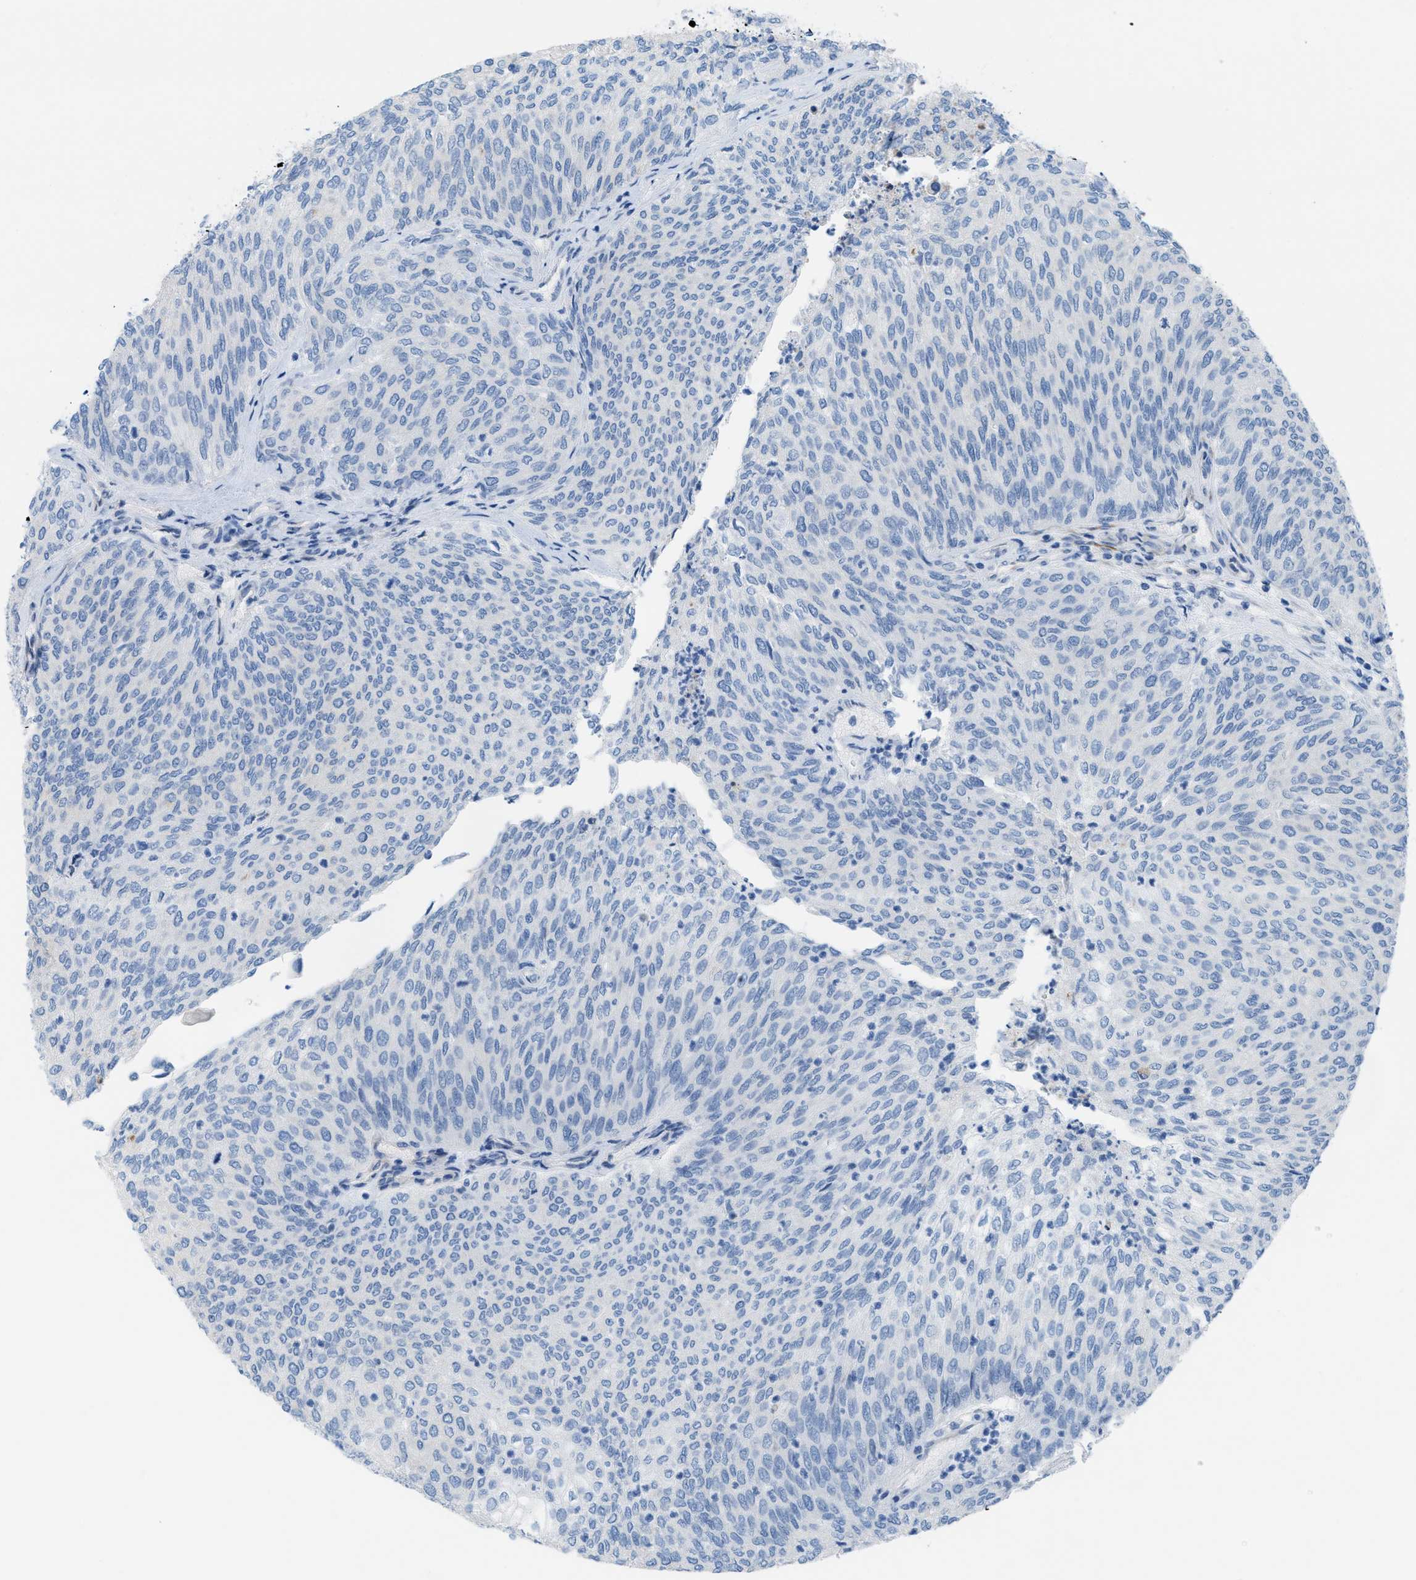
{"staining": {"intensity": "negative", "quantity": "none", "location": "none"}, "tissue": "urothelial cancer", "cell_type": "Tumor cells", "image_type": "cancer", "snomed": [{"axis": "morphology", "description": "Urothelial carcinoma, Low grade"}, {"axis": "topography", "description": "Urinary bladder"}], "caption": "Histopathology image shows no significant protein positivity in tumor cells of urothelial cancer.", "gene": "ASGR1", "patient": {"sex": "female", "age": 79}}